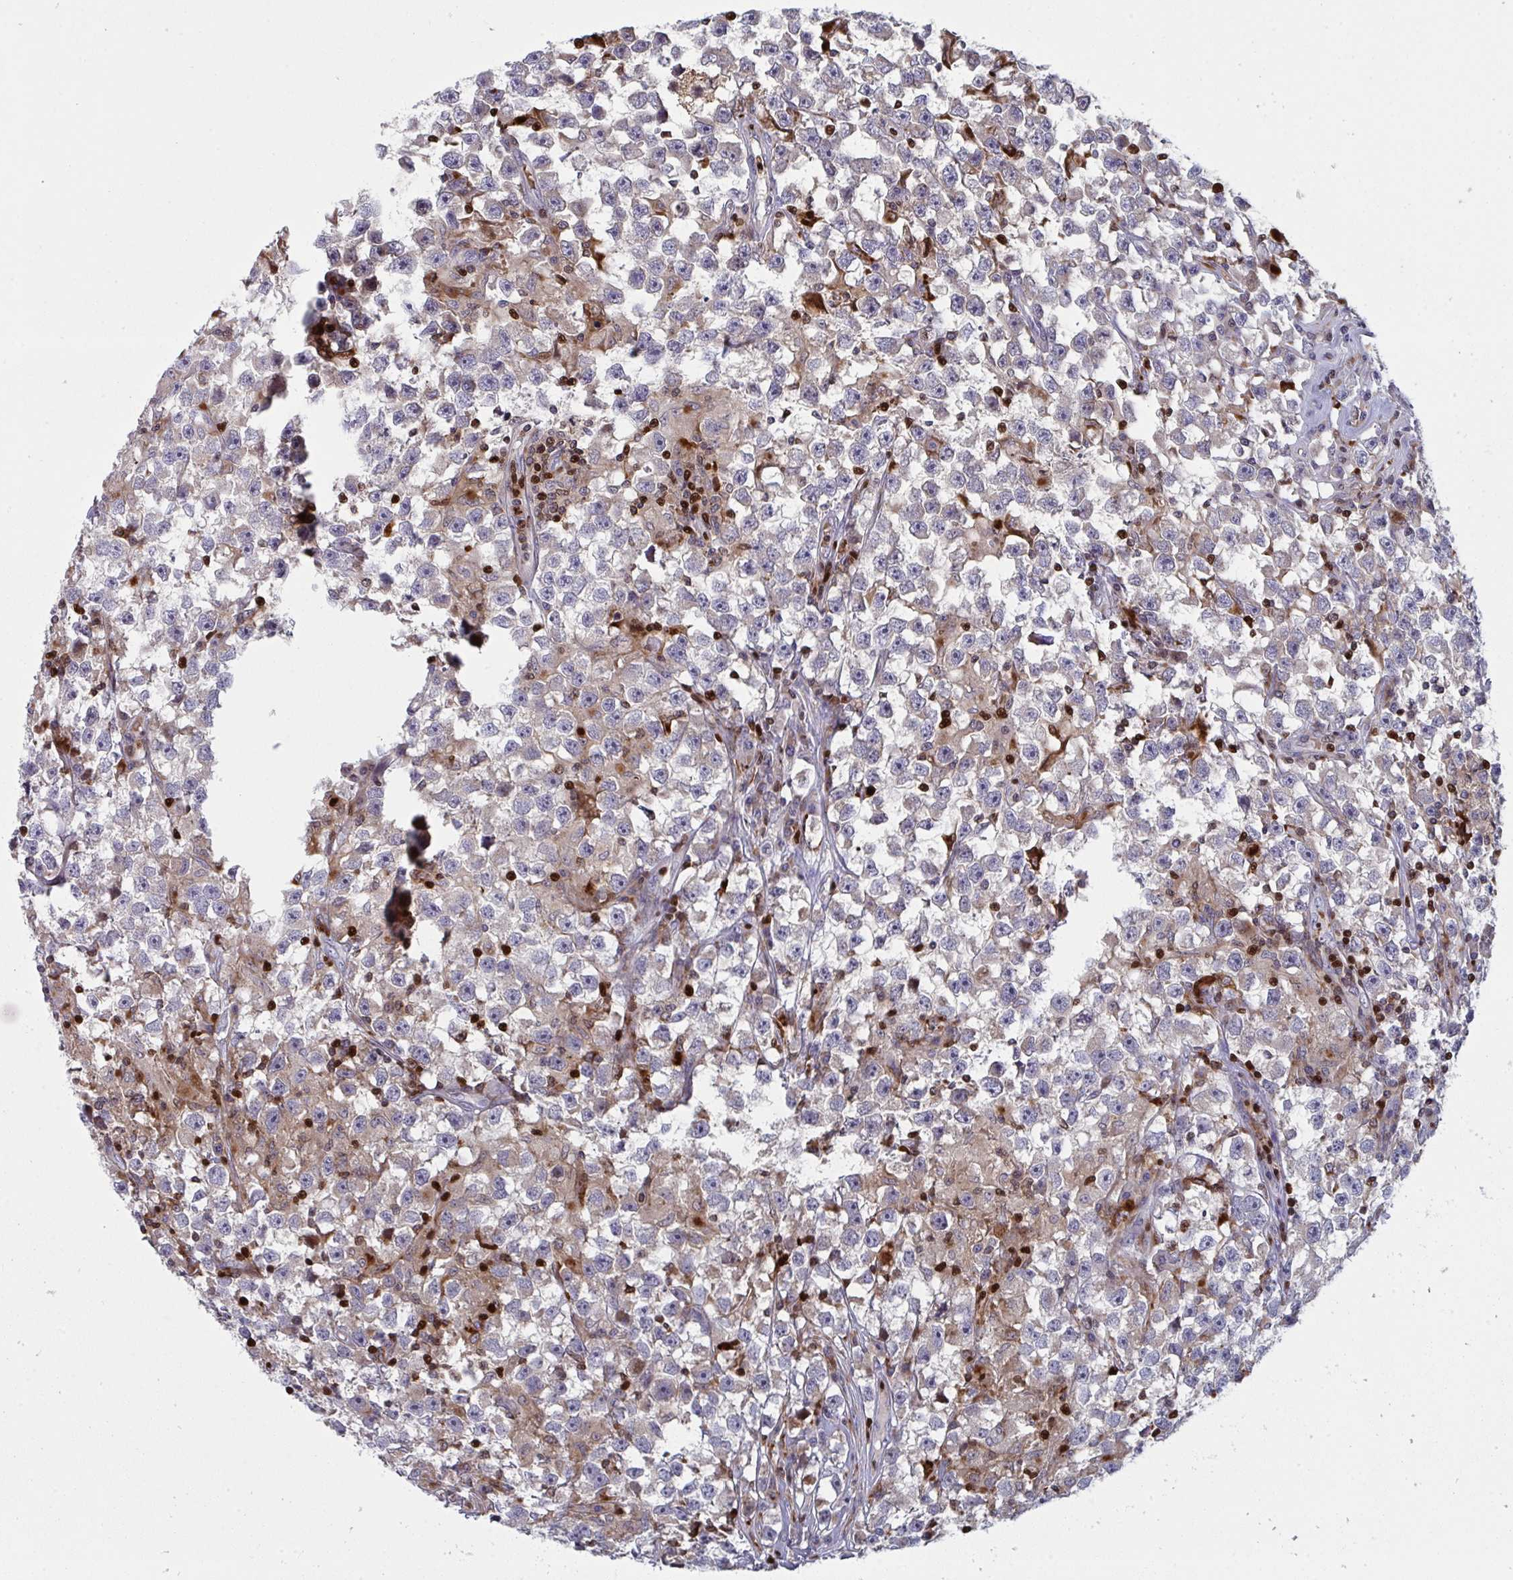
{"staining": {"intensity": "weak", "quantity": "25%-75%", "location": "cytoplasmic/membranous"}, "tissue": "testis cancer", "cell_type": "Tumor cells", "image_type": "cancer", "snomed": [{"axis": "morphology", "description": "Seminoma, NOS"}, {"axis": "topography", "description": "Testis"}], "caption": "Approximately 25%-75% of tumor cells in seminoma (testis) demonstrate weak cytoplasmic/membranous protein staining as visualized by brown immunohistochemical staining.", "gene": "AOC2", "patient": {"sex": "male", "age": 33}}